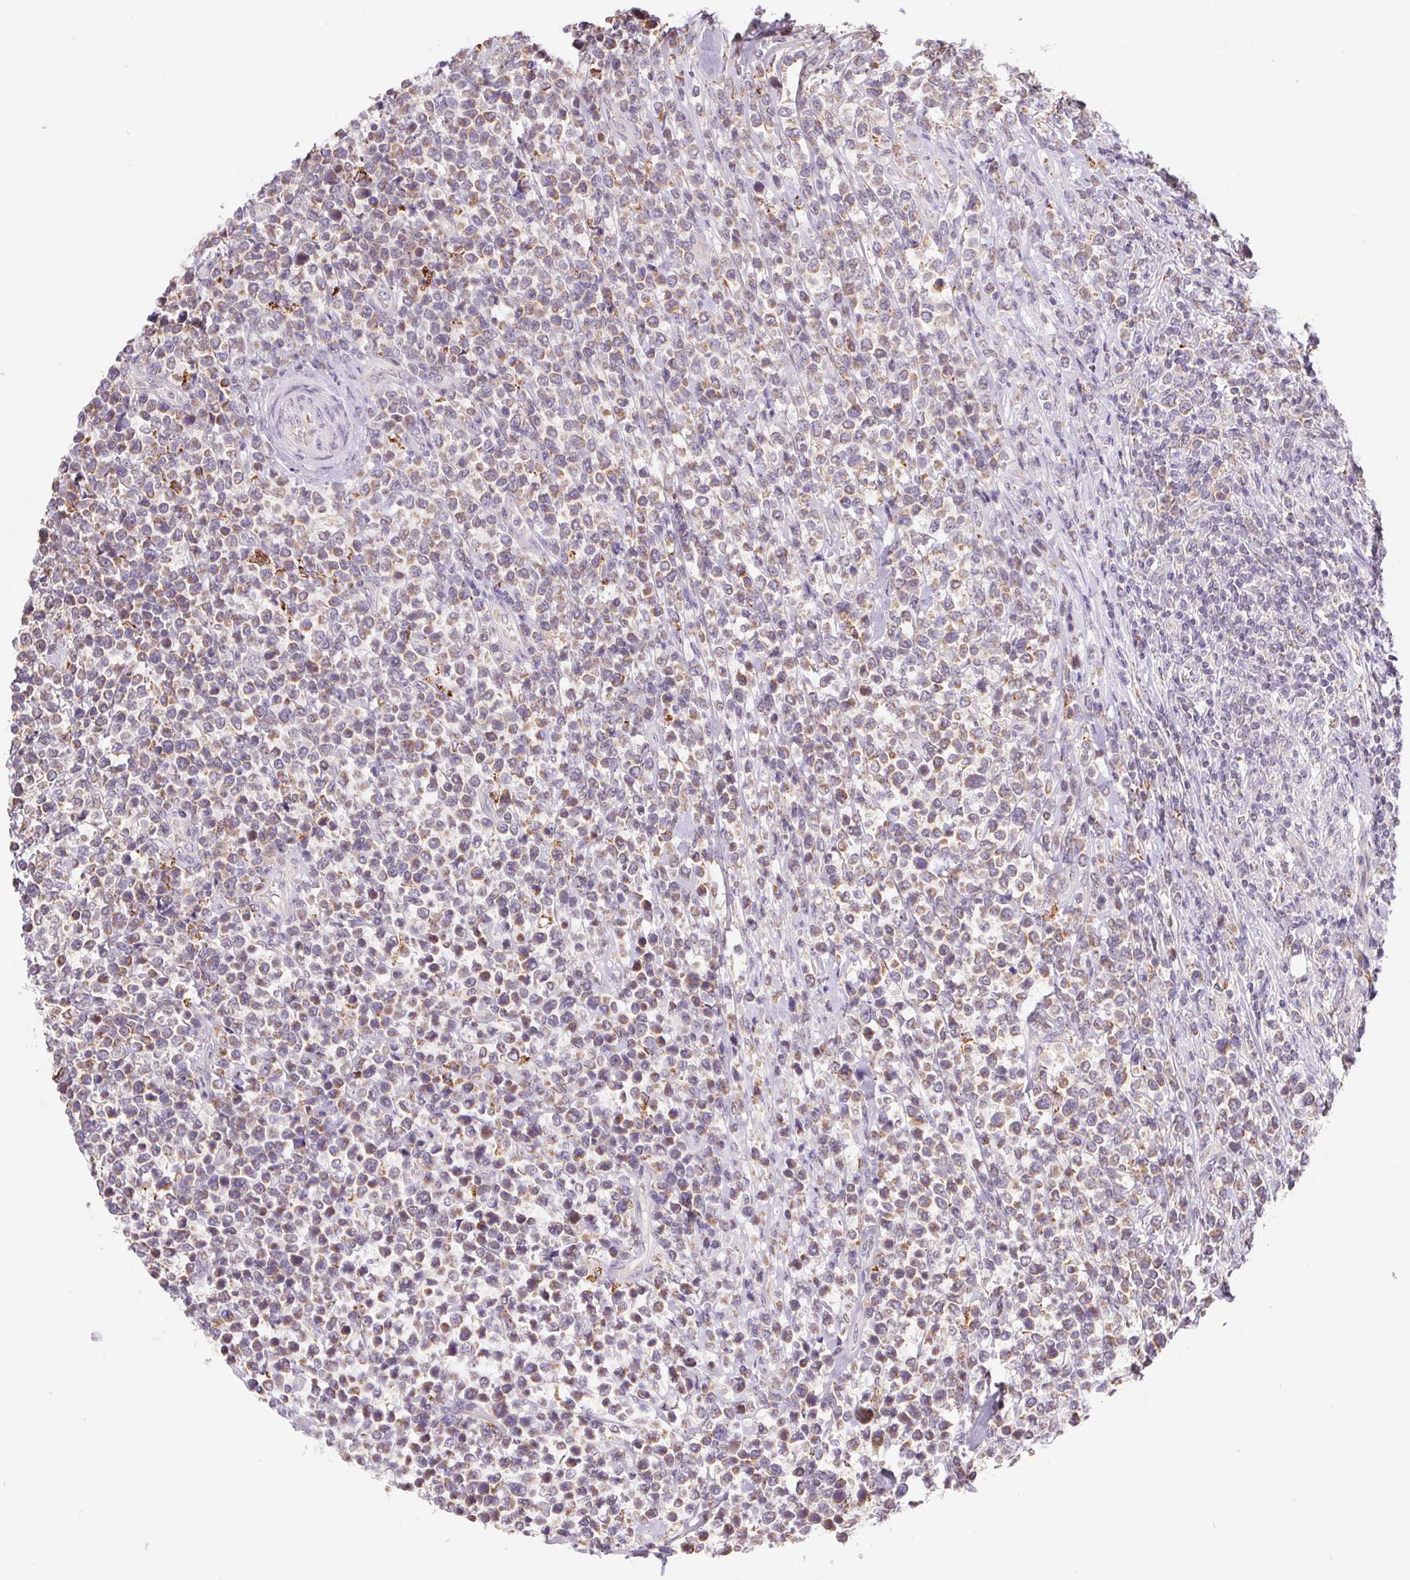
{"staining": {"intensity": "negative", "quantity": "none", "location": "none"}, "tissue": "lymphoma", "cell_type": "Tumor cells", "image_type": "cancer", "snomed": [{"axis": "morphology", "description": "Malignant lymphoma, non-Hodgkin's type, High grade"}, {"axis": "topography", "description": "Soft tissue"}], "caption": "Tumor cells are negative for brown protein staining in lymphoma.", "gene": "EMC6", "patient": {"sex": "female", "age": 56}}